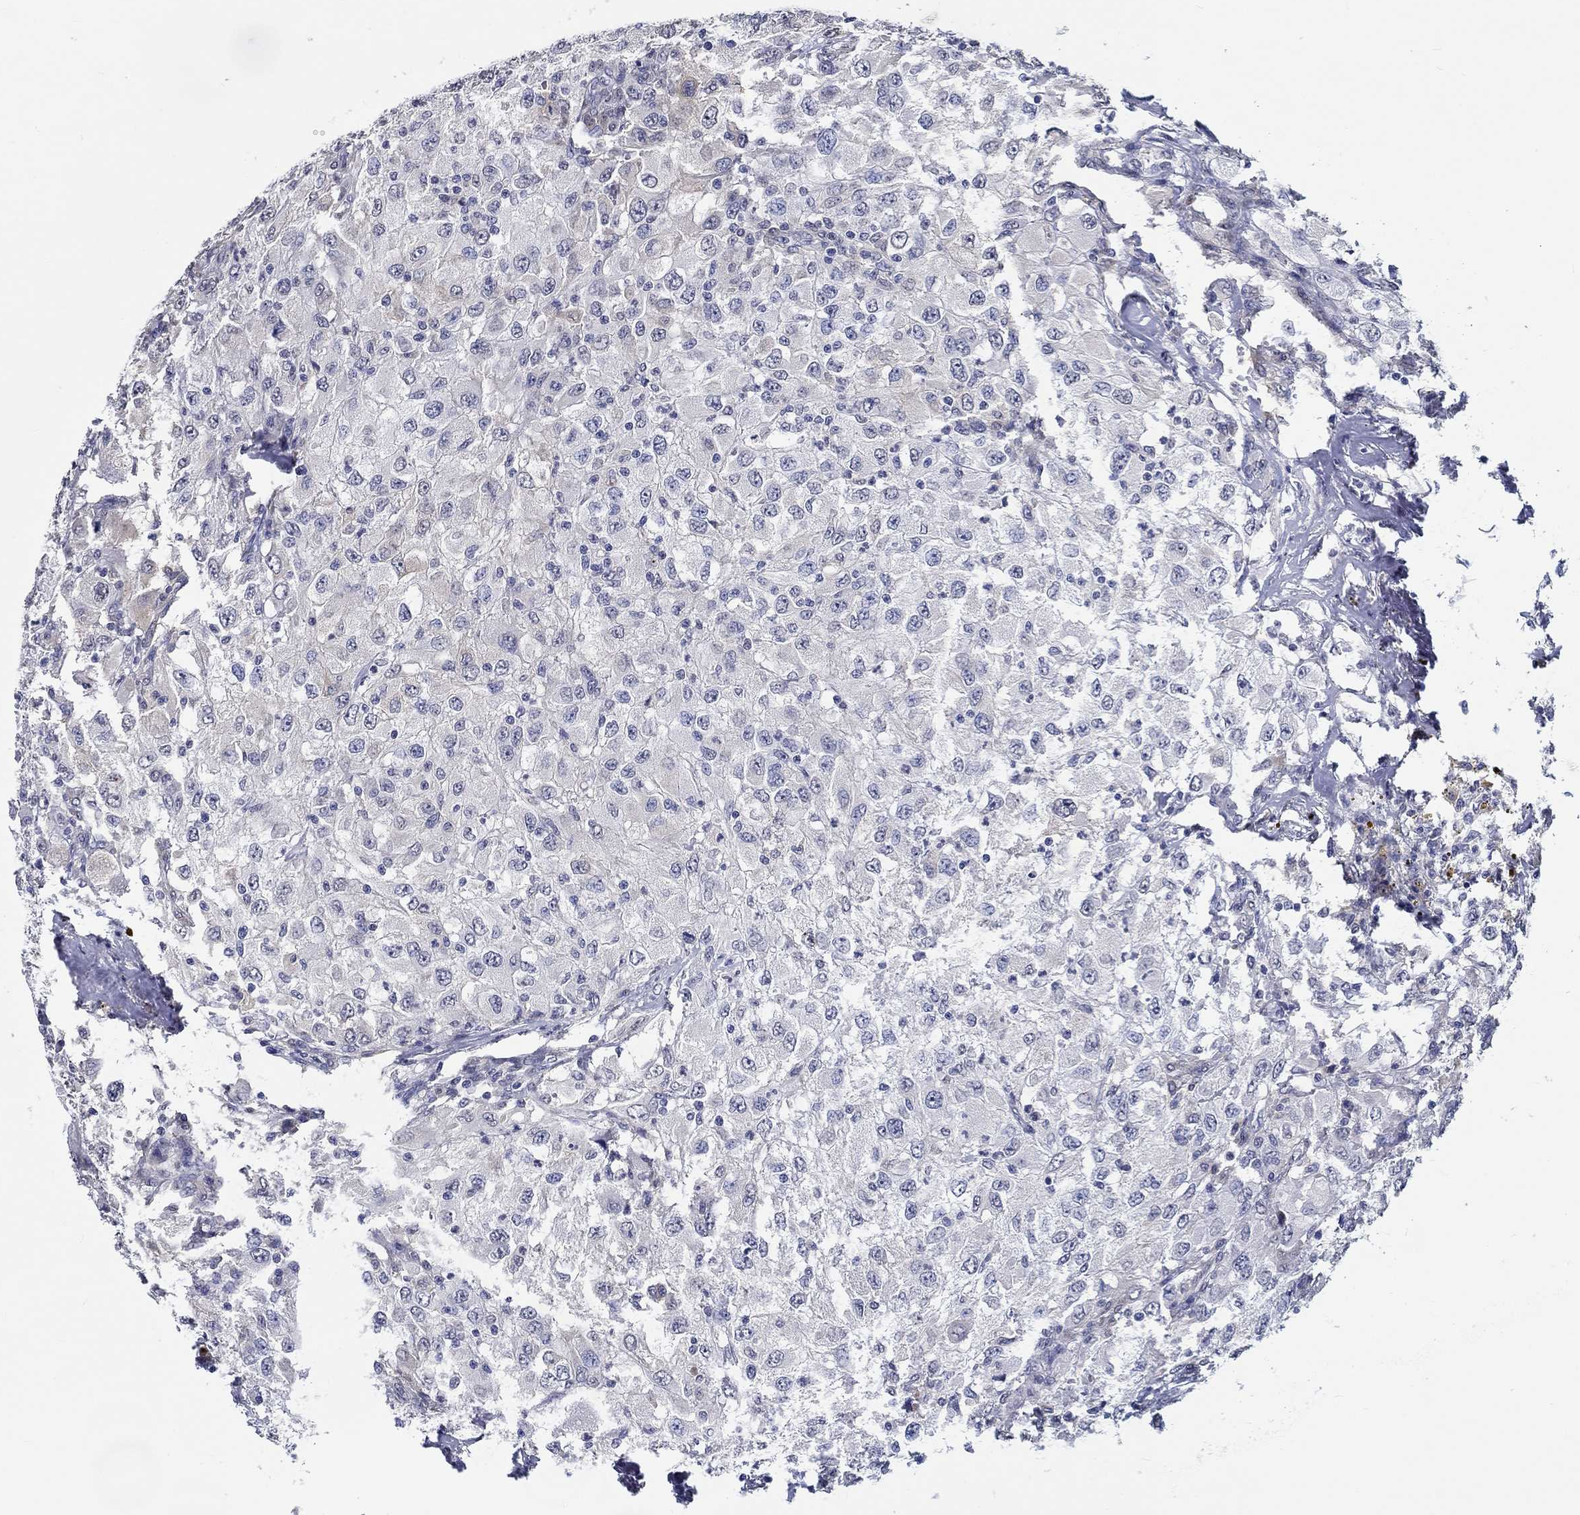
{"staining": {"intensity": "negative", "quantity": "none", "location": "none"}, "tissue": "renal cancer", "cell_type": "Tumor cells", "image_type": "cancer", "snomed": [{"axis": "morphology", "description": "Adenocarcinoma, NOS"}, {"axis": "topography", "description": "Kidney"}], "caption": "Immunohistochemistry (IHC) photomicrograph of neoplastic tissue: human renal cancer stained with DAB (3,3'-diaminobenzidine) displays no significant protein expression in tumor cells. The staining is performed using DAB (3,3'-diaminobenzidine) brown chromogen with nuclei counter-stained in using hematoxylin.", "gene": "PDE1B", "patient": {"sex": "female", "age": 67}}